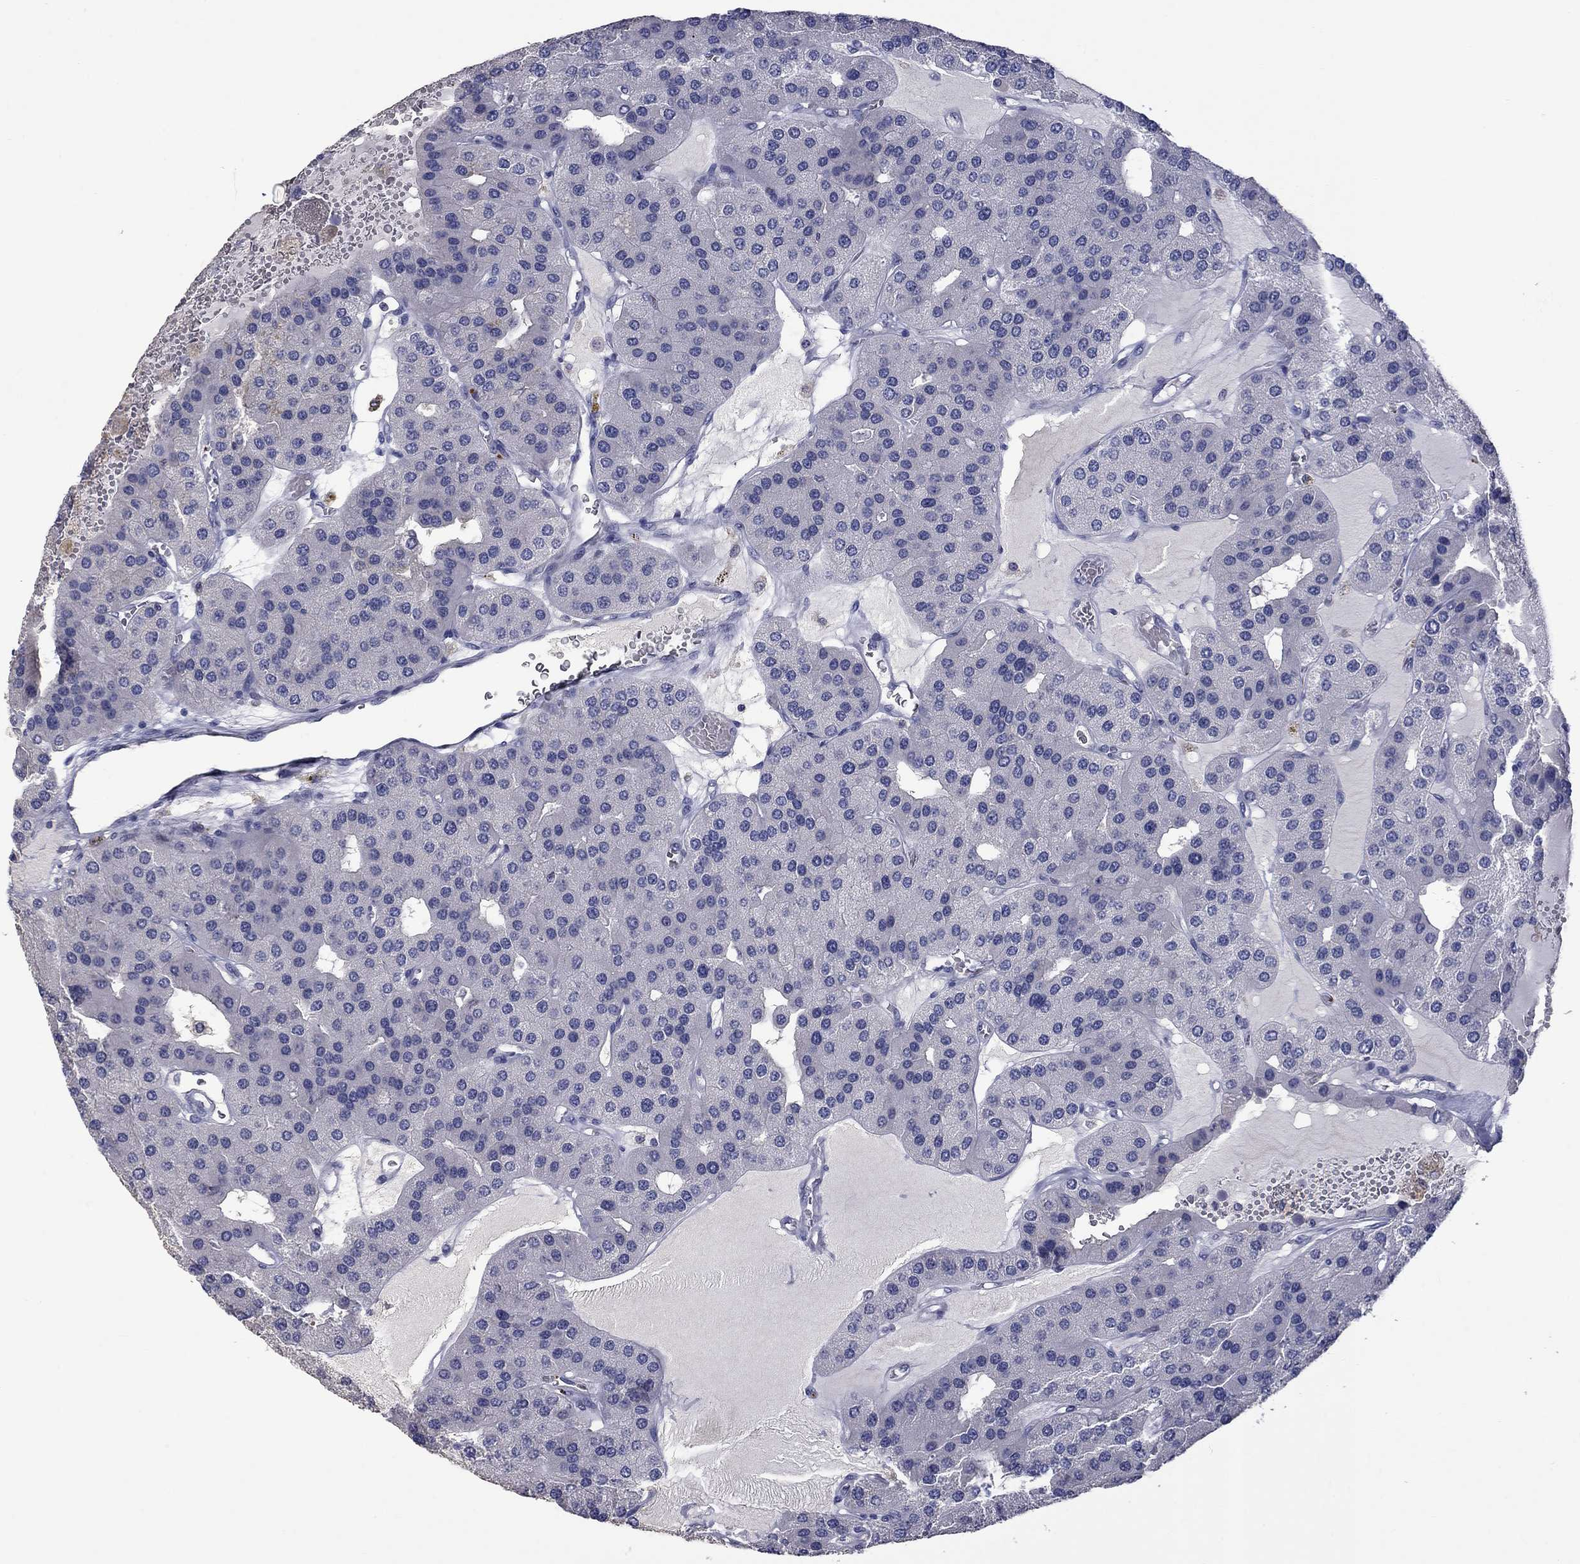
{"staining": {"intensity": "negative", "quantity": "none", "location": "none"}, "tissue": "parathyroid gland", "cell_type": "Glandular cells", "image_type": "normal", "snomed": [{"axis": "morphology", "description": "Normal tissue, NOS"}, {"axis": "morphology", "description": "Adenoma, NOS"}, {"axis": "topography", "description": "Parathyroid gland"}], "caption": "Immunohistochemical staining of unremarkable human parathyroid gland displays no significant staining in glandular cells. The staining is performed using DAB (3,3'-diaminobenzidine) brown chromogen with nuclei counter-stained in using hematoxylin.", "gene": "PLEK", "patient": {"sex": "female", "age": 86}}